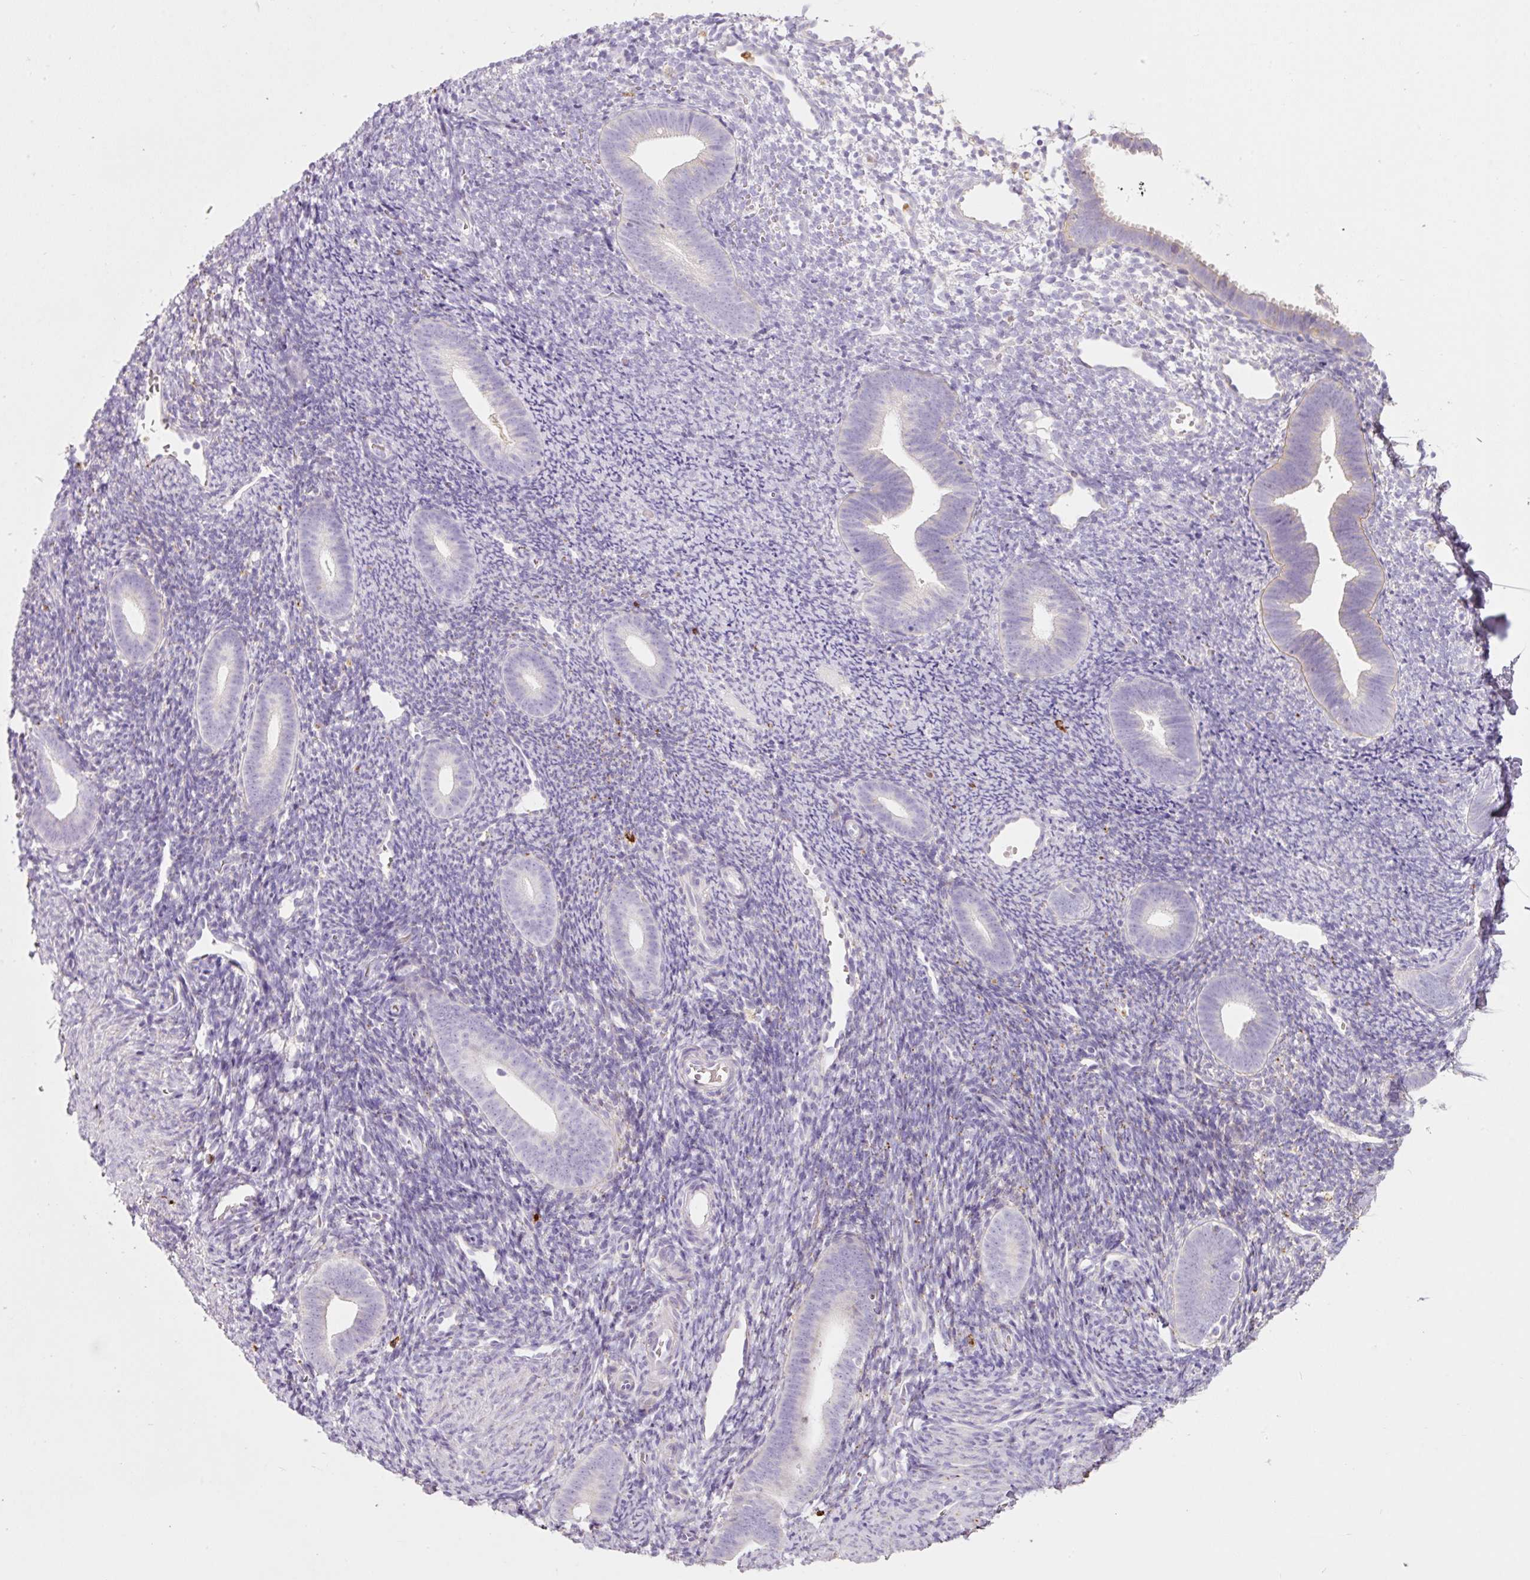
{"staining": {"intensity": "negative", "quantity": "none", "location": "none"}, "tissue": "endometrium", "cell_type": "Cells in endometrial stroma", "image_type": "normal", "snomed": [{"axis": "morphology", "description": "Normal tissue, NOS"}, {"axis": "topography", "description": "Endometrium"}], "caption": "Immunohistochemistry of normal endometrium demonstrates no positivity in cells in endometrial stroma.", "gene": "TMC8", "patient": {"sex": "female", "age": 39}}